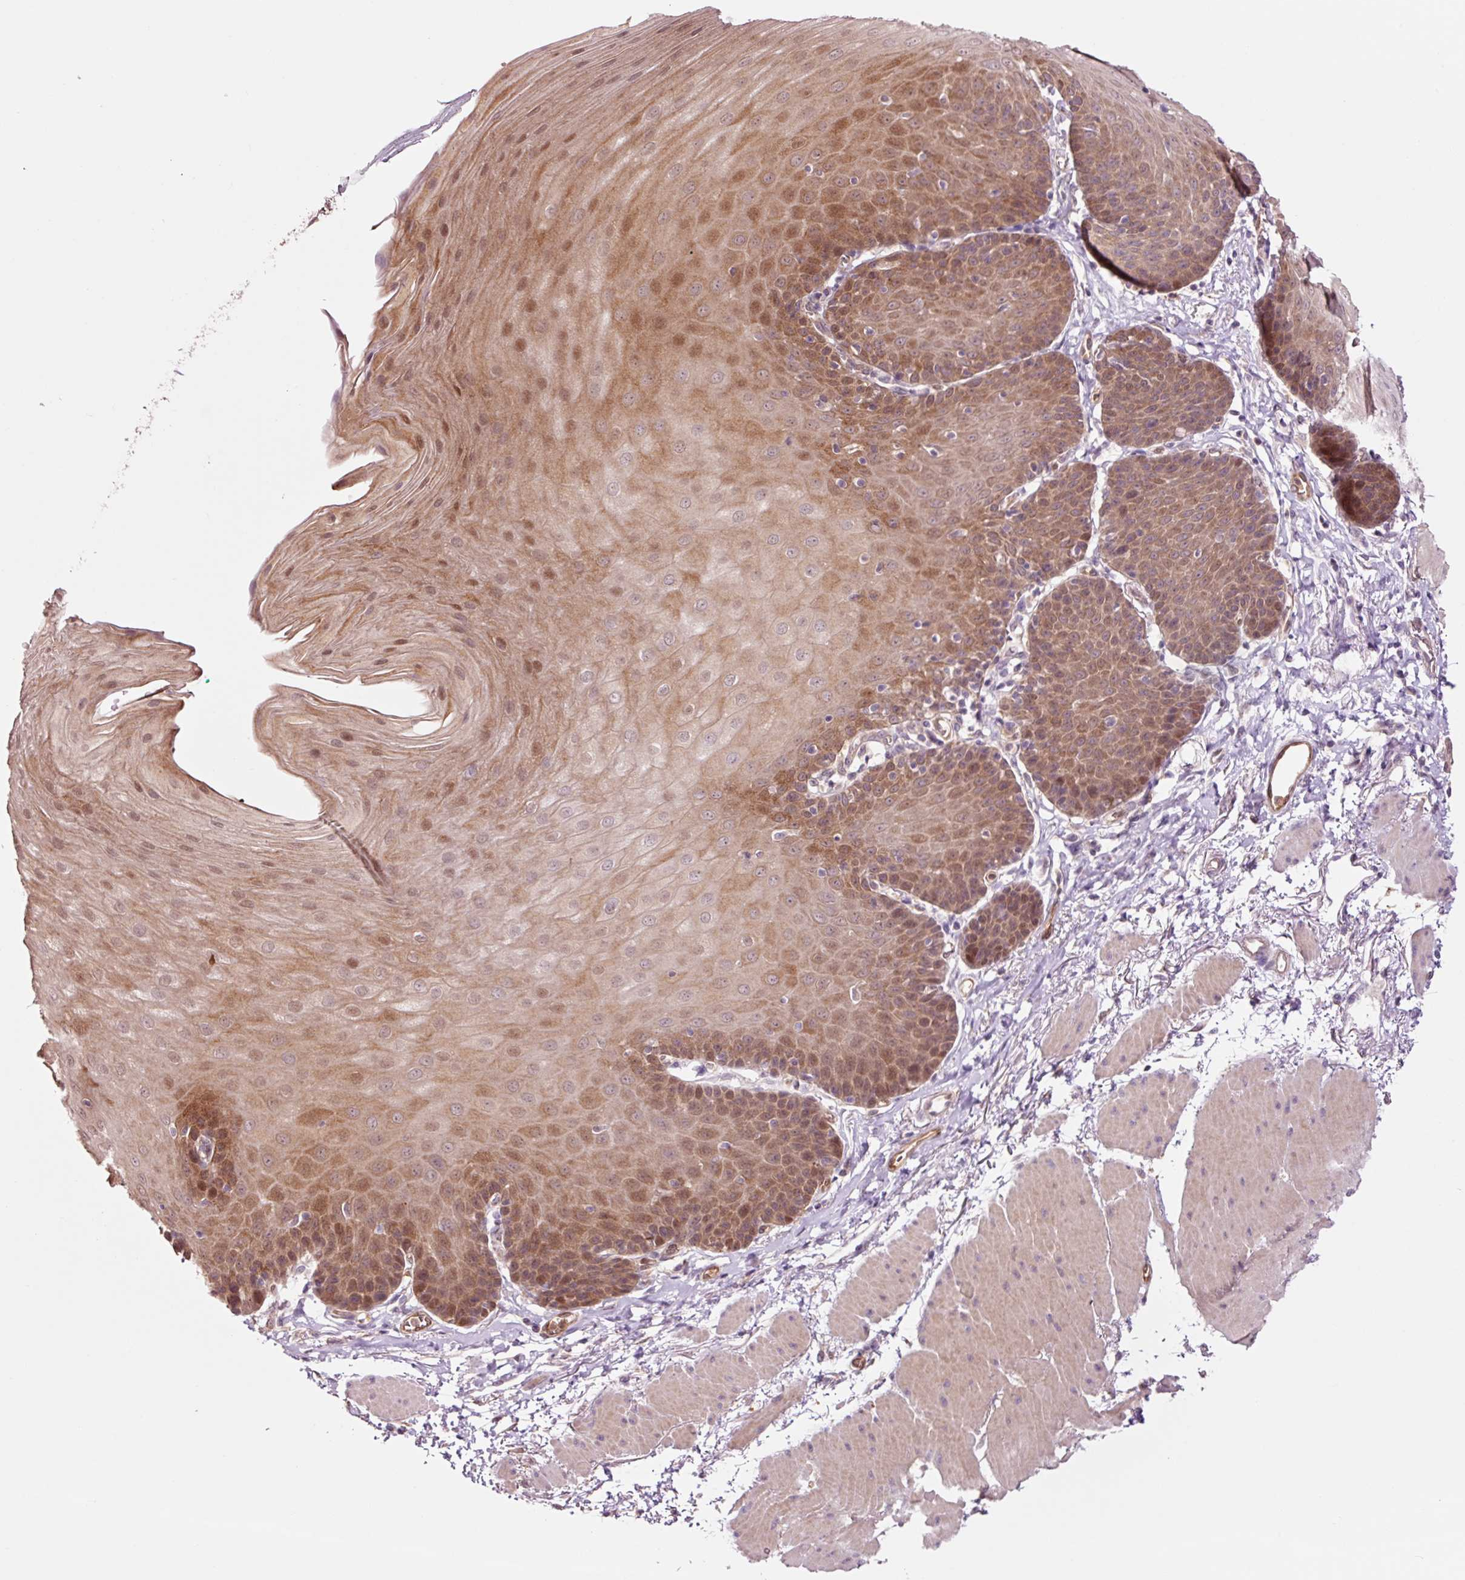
{"staining": {"intensity": "moderate", "quantity": ">75%", "location": "cytoplasmic/membranous,nuclear"}, "tissue": "esophagus", "cell_type": "Squamous epithelial cells", "image_type": "normal", "snomed": [{"axis": "morphology", "description": "Normal tissue, NOS"}, {"axis": "topography", "description": "Esophagus"}], "caption": "IHC (DAB) staining of benign human esophagus shows moderate cytoplasmic/membranous,nuclear protein staining in approximately >75% of squamous epithelial cells. (brown staining indicates protein expression, while blue staining denotes nuclei).", "gene": "FBXL14", "patient": {"sex": "female", "age": 81}}